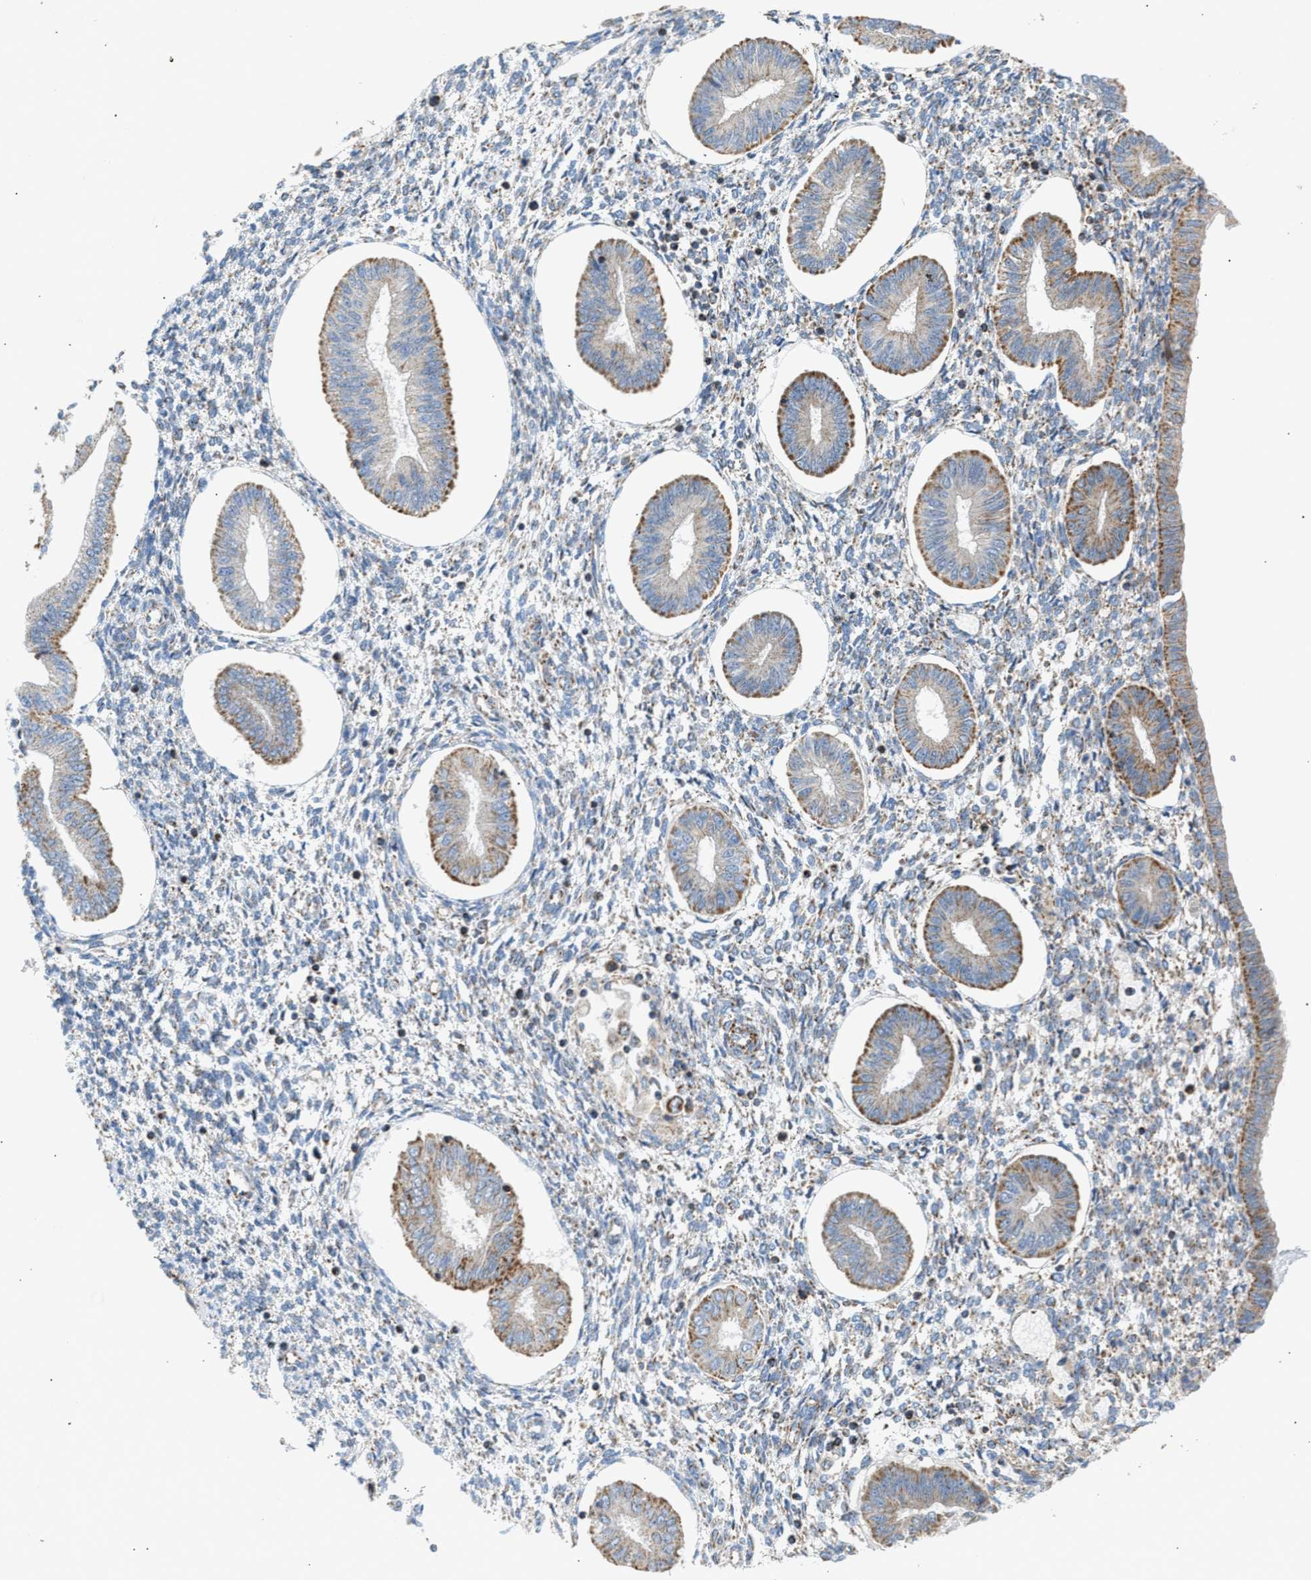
{"staining": {"intensity": "moderate", "quantity": "25%-75%", "location": "cytoplasmic/membranous"}, "tissue": "endometrium", "cell_type": "Cells in endometrial stroma", "image_type": "normal", "snomed": [{"axis": "morphology", "description": "Normal tissue, NOS"}, {"axis": "topography", "description": "Endometrium"}], "caption": "This photomicrograph reveals unremarkable endometrium stained with IHC to label a protein in brown. The cytoplasmic/membranous of cells in endometrial stroma show moderate positivity for the protein. Nuclei are counter-stained blue.", "gene": "OGDH", "patient": {"sex": "female", "age": 50}}